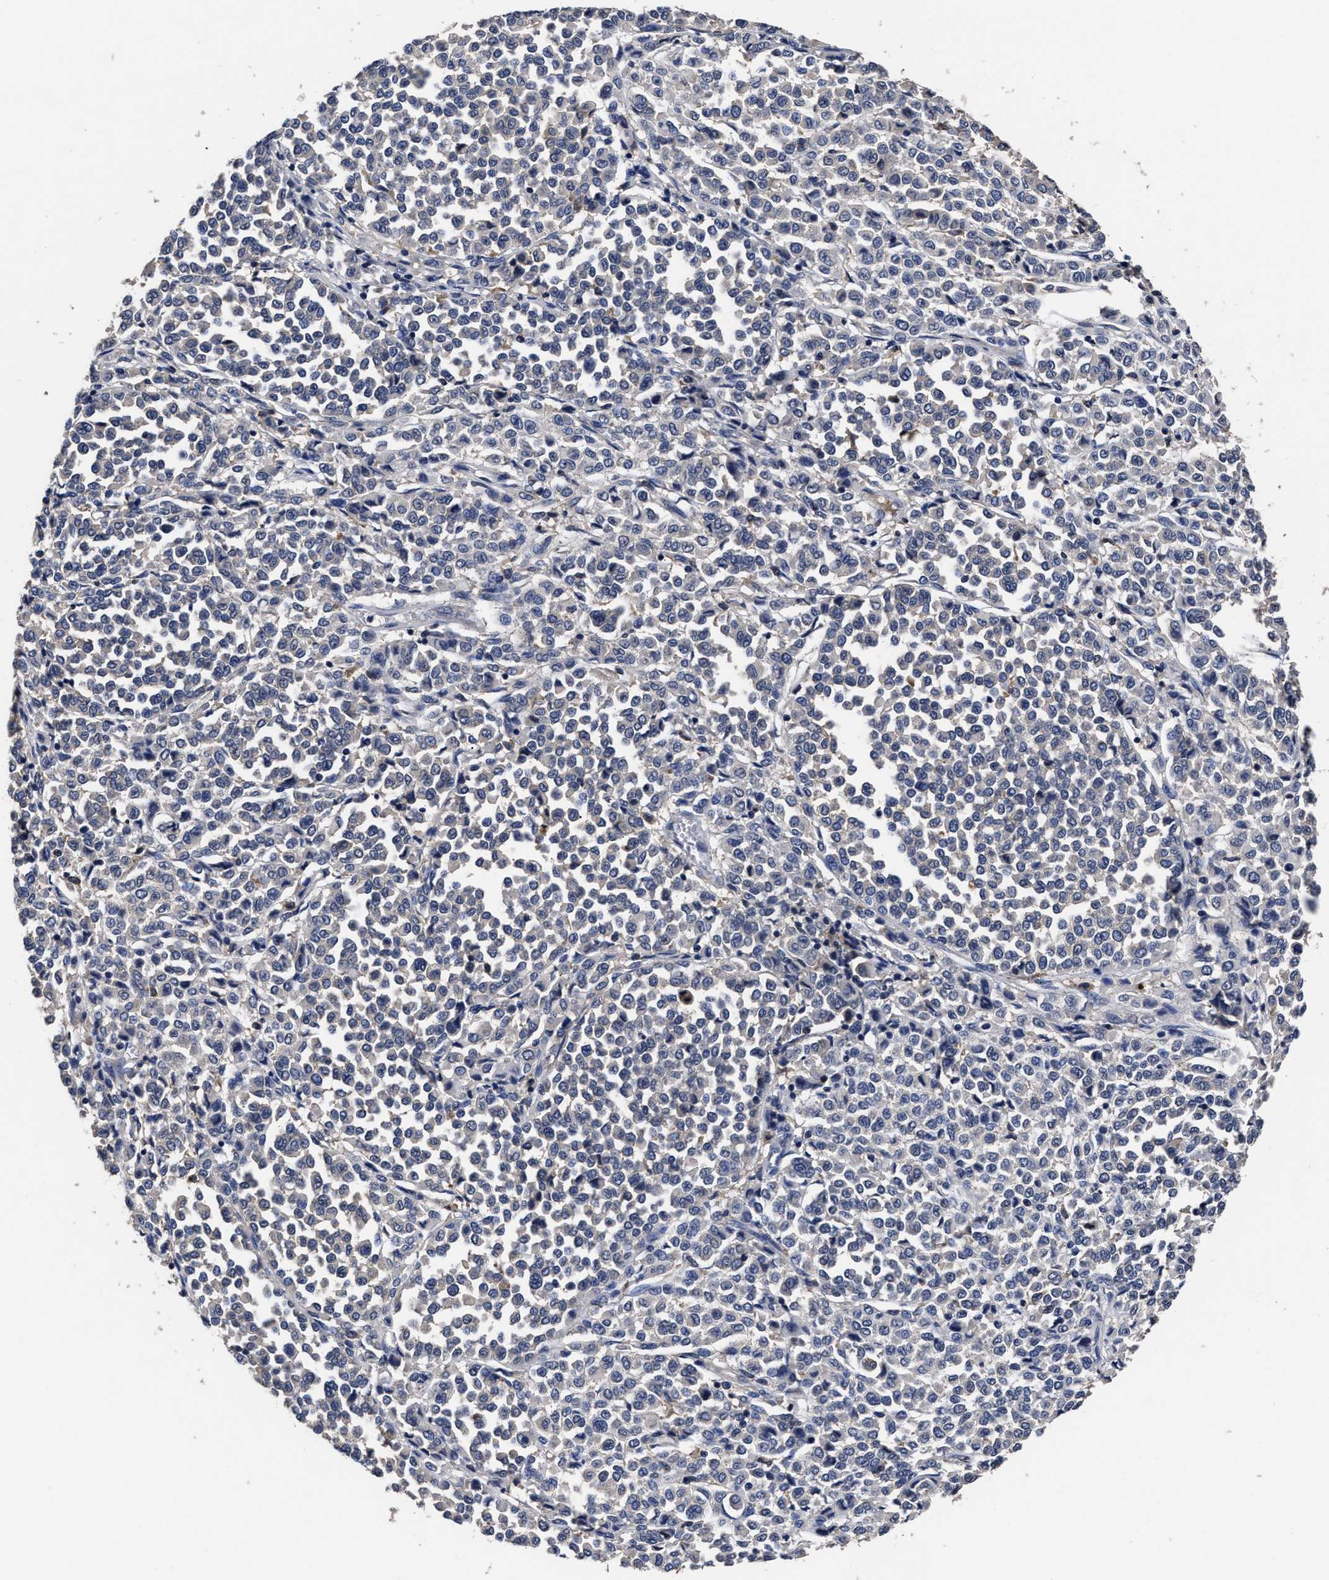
{"staining": {"intensity": "negative", "quantity": "none", "location": "none"}, "tissue": "melanoma", "cell_type": "Tumor cells", "image_type": "cancer", "snomed": [{"axis": "morphology", "description": "Malignant melanoma, Metastatic site"}, {"axis": "topography", "description": "Pancreas"}], "caption": "IHC of melanoma shows no staining in tumor cells.", "gene": "SOCS5", "patient": {"sex": "female", "age": 30}}